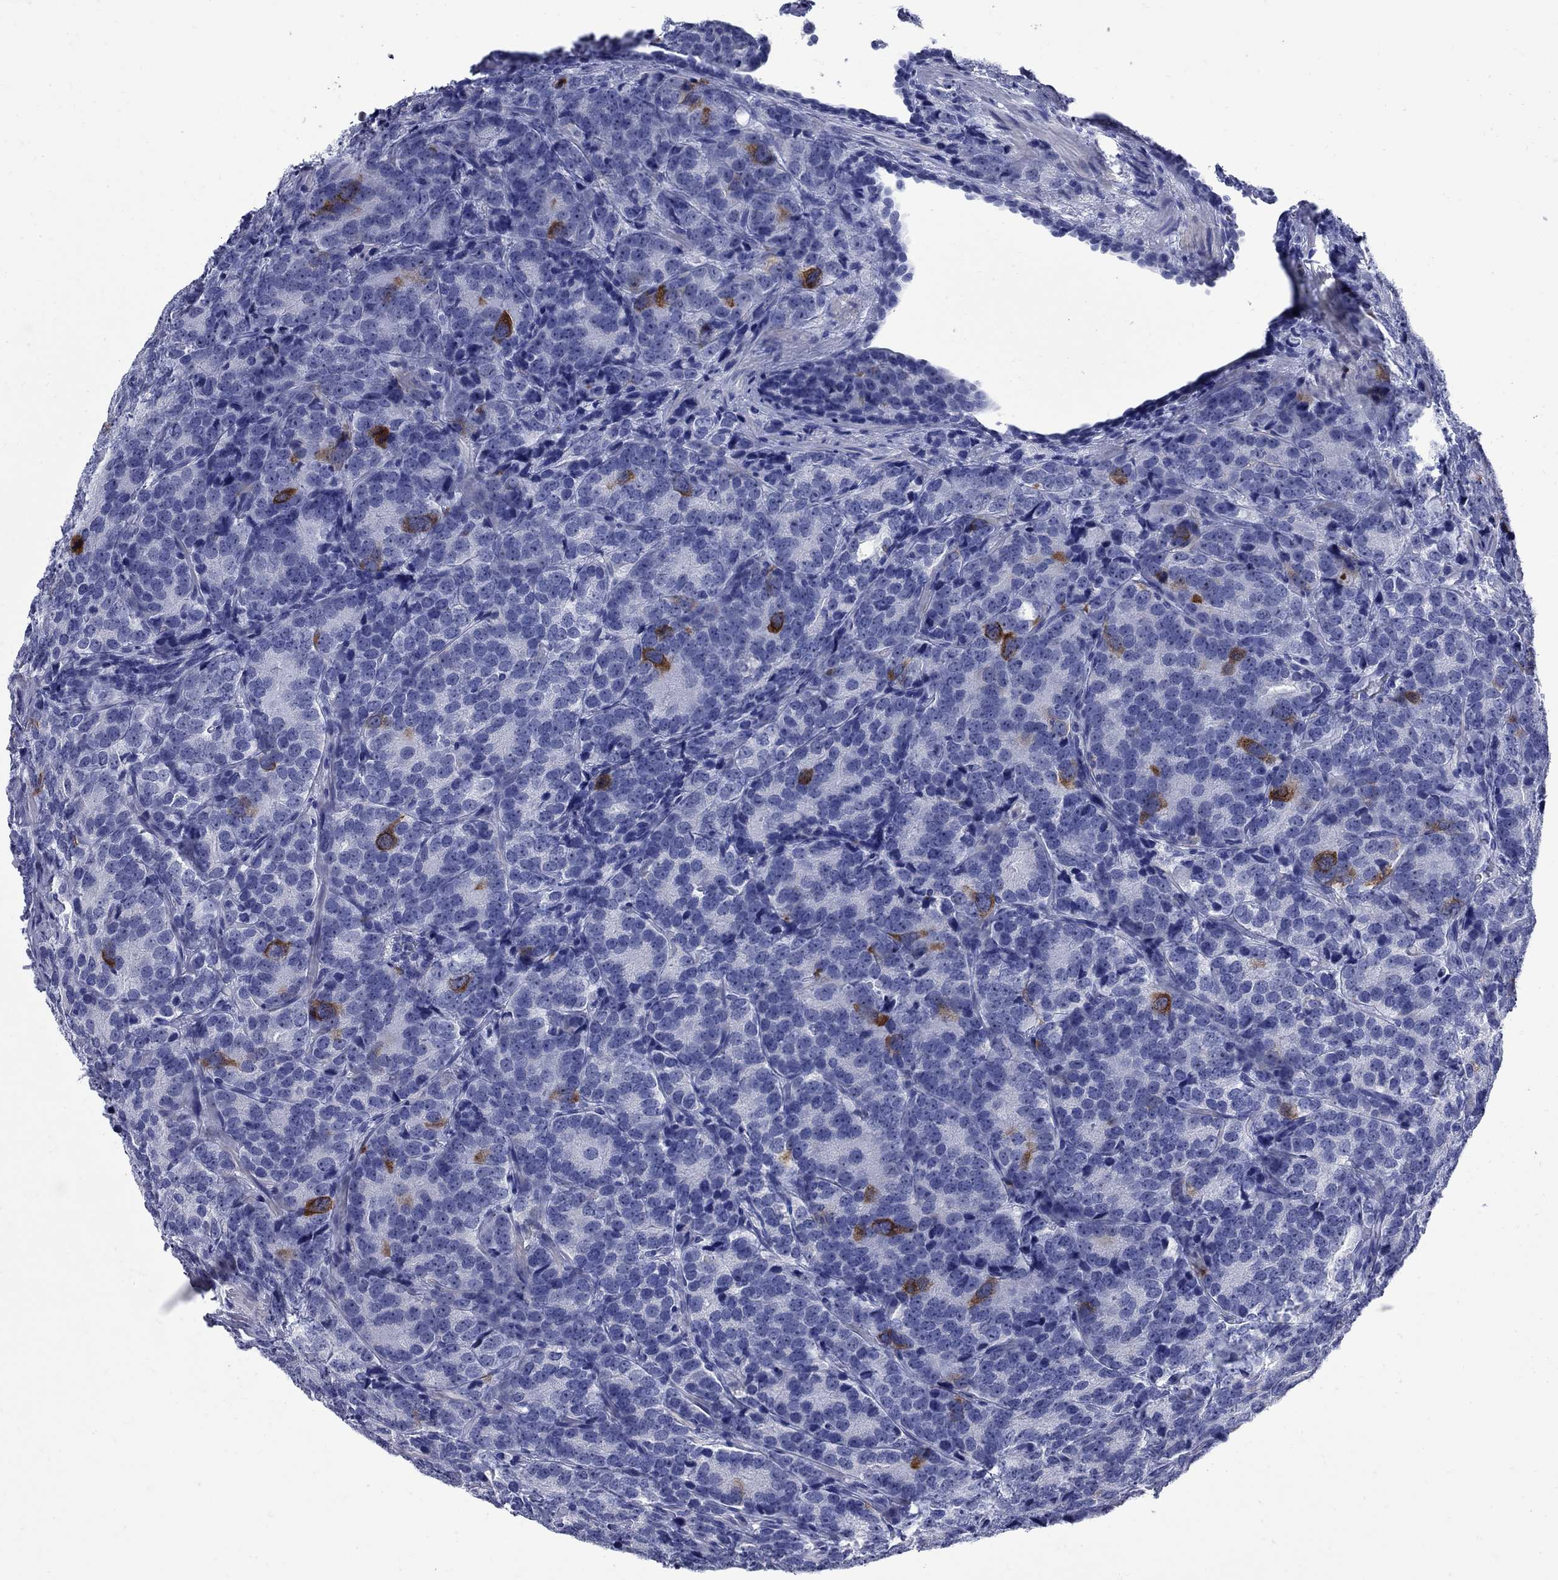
{"staining": {"intensity": "strong", "quantity": "<25%", "location": "cytoplasmic/membranous"}, "tissue": "prostate cancer", "cell_type": "Tumor cells", "image_type": "cancer", "snomed": [{"axis": "morphology", "description": "Adenocarcinoma, NOS"}, {"axis": "topography", "description": "Prostate"}], "caption": "High-magnification brightfield microscopy of adenocarcinoma (prostate) stained with DAB (brown) and counterstained with hematoxylin (blue). tumor cells exhibit strong cytoplasmic/membranous expression is seen in approximately<25% of cells.", "gene": "TACC3", "patient": {"sex": "male", "age": 71}}